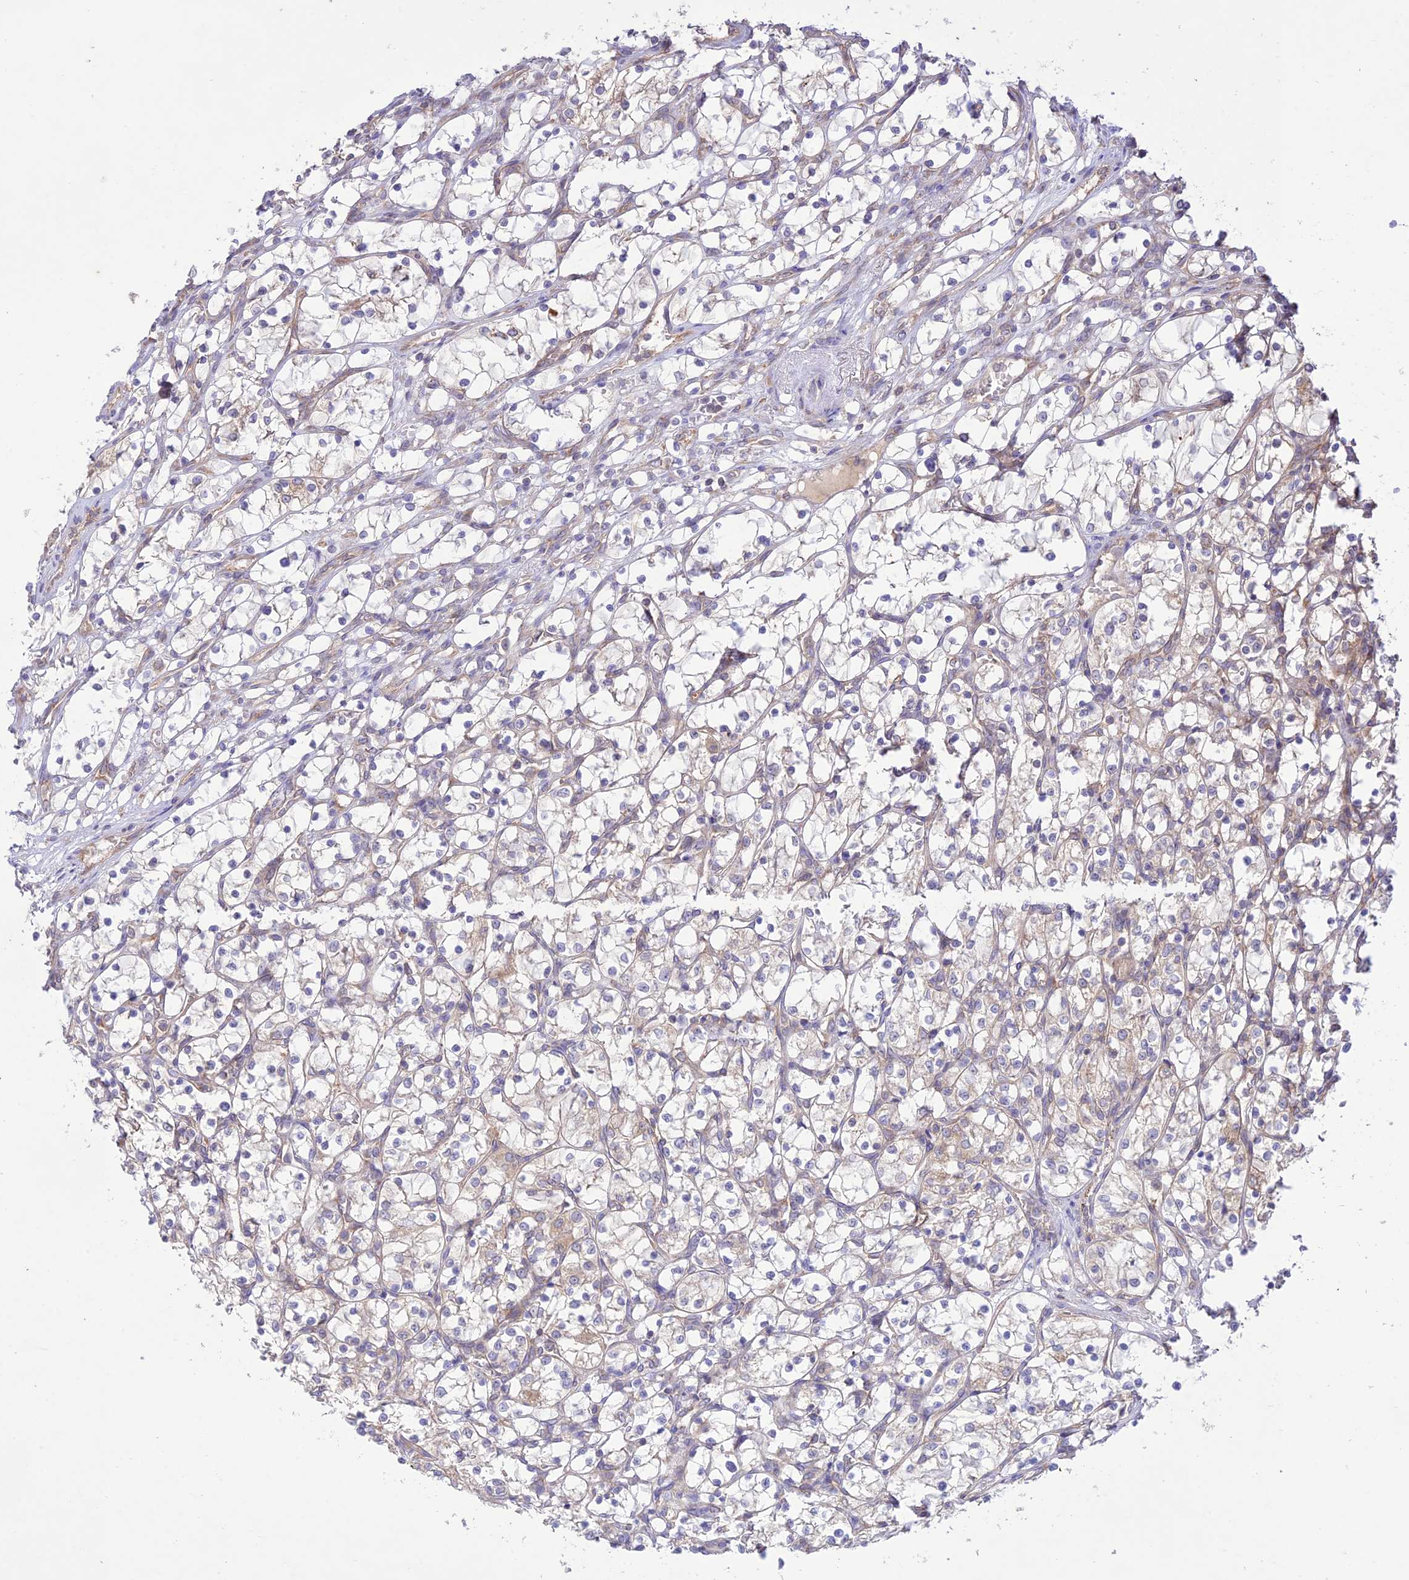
{"staining": {"intensity": "negative", "quantity": "none", "location": "none"}, "tissue": "renal cancer", "cell_type": "Tumor cells", "image_type": "cancer", "snomed": [{"axis": "morphology", "description": "Adenocarcinoma, NOS"}, {"axis": "topography", "description": "Kidney"}], "caption": "Renal cancer stained for a protein using immunohistochemistry exhibits no staining tumor cells.", "gene": "TMEM259", "patient": {"sex": "female", "age": 69}}